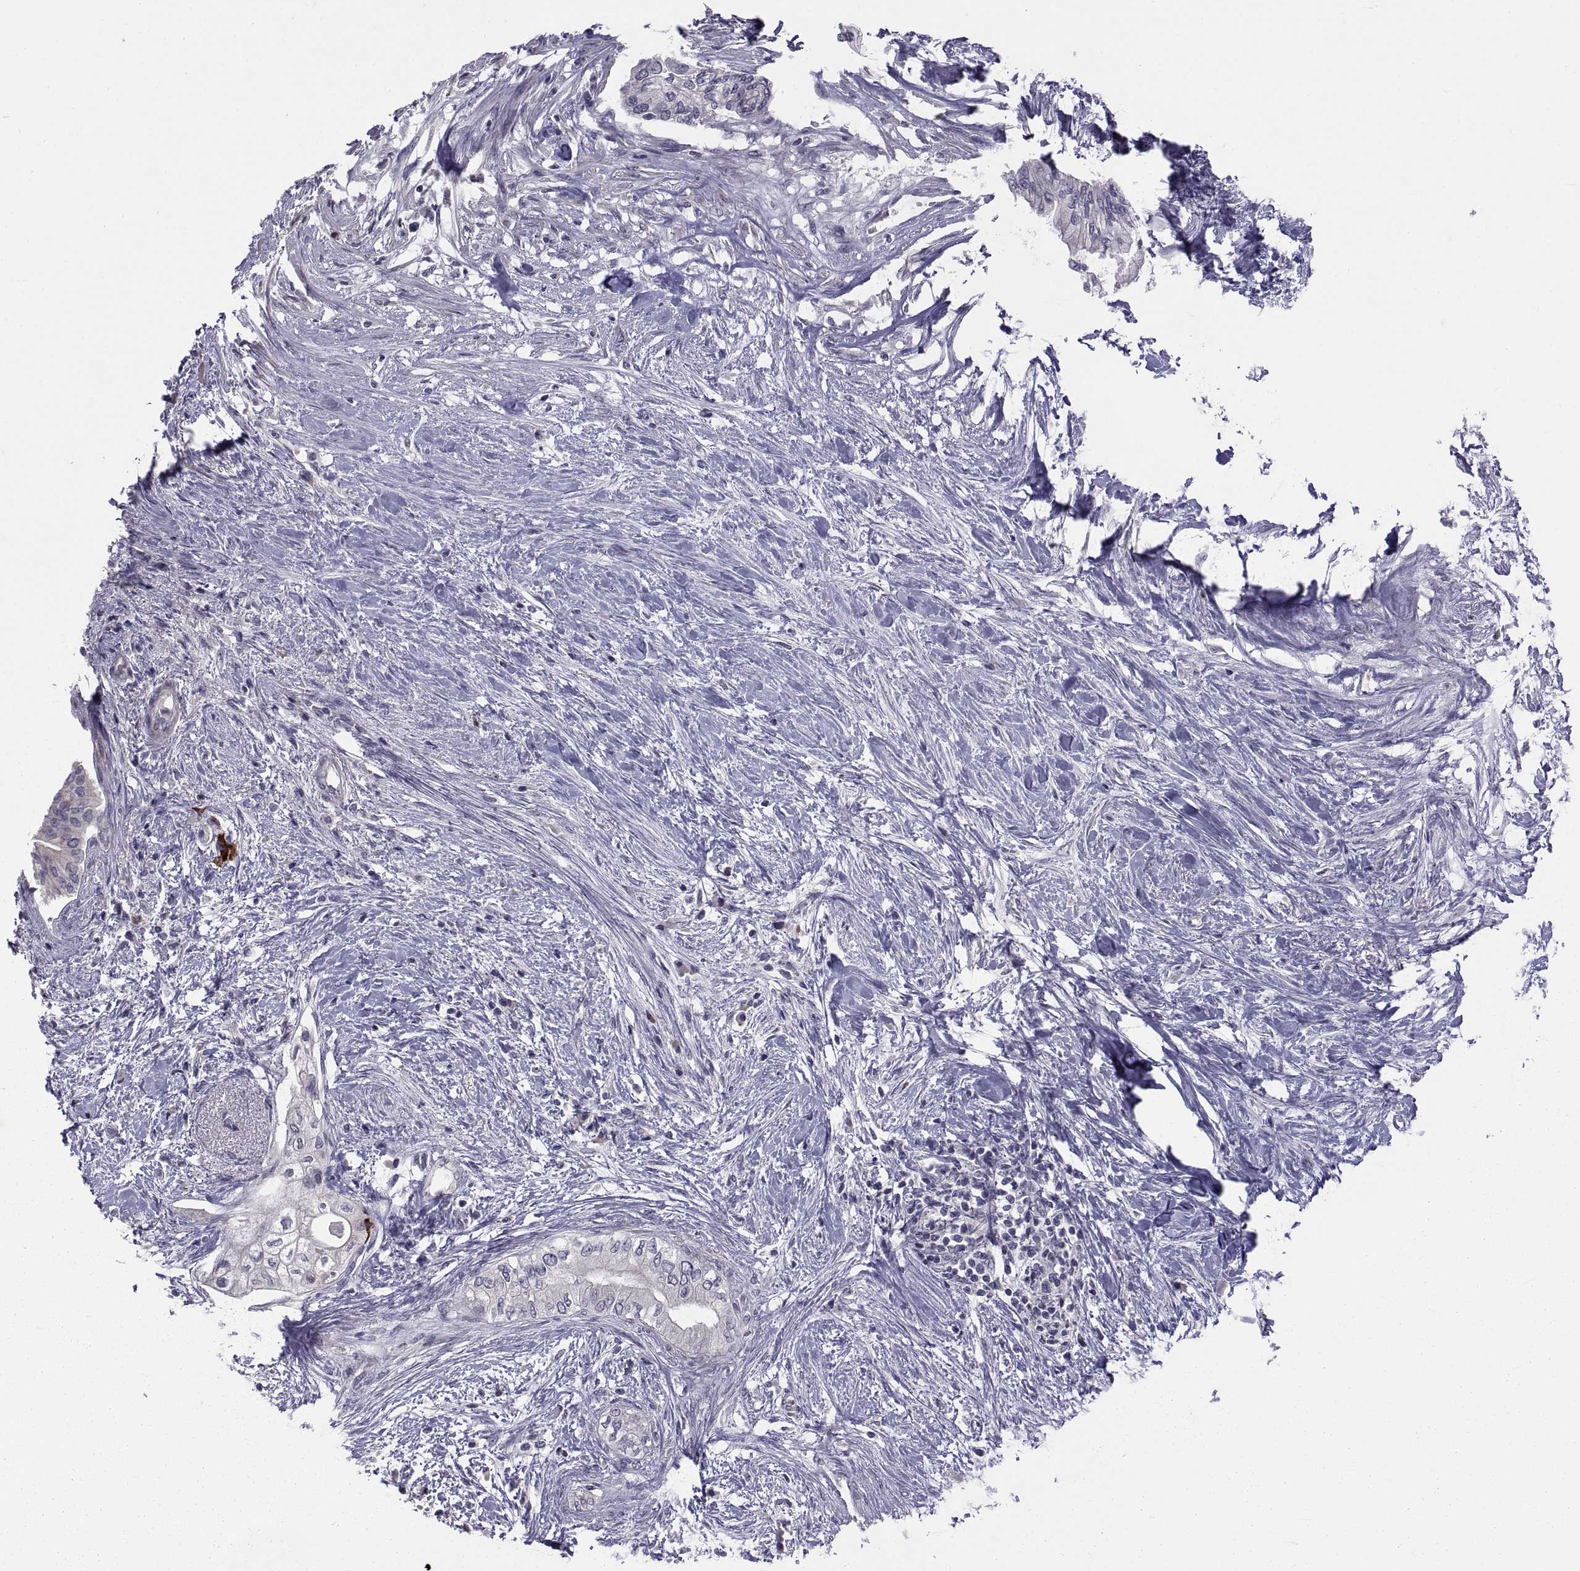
{"staining": {"intensity": "negative", "quantity": "none", "location": "none"}, "tissue": "pancreatic cancer", "cell_type": "Tumor cells", "image_type": "cancer", "snomed": [{"axis": "morphology", "description": "Normal tissue, NOS"}, {"axis": "morphology", "description": "Adenocarcinoma, NOS"}, {"axis": "topography", "description": "Pancreas"}, {"axis": "topography", "description": "Duodenum"}], "caption": "High magnification brightfield microscopy of pancreatic cancer (adenocarcinoma) stained with DAB (brown) and counterstained with hematoxylin (blue): tumor cells show no significant positivity. Nuclei are stained in blue.", "gene": "NPTX2", "patient": {"sex": "female", "age": 60}}